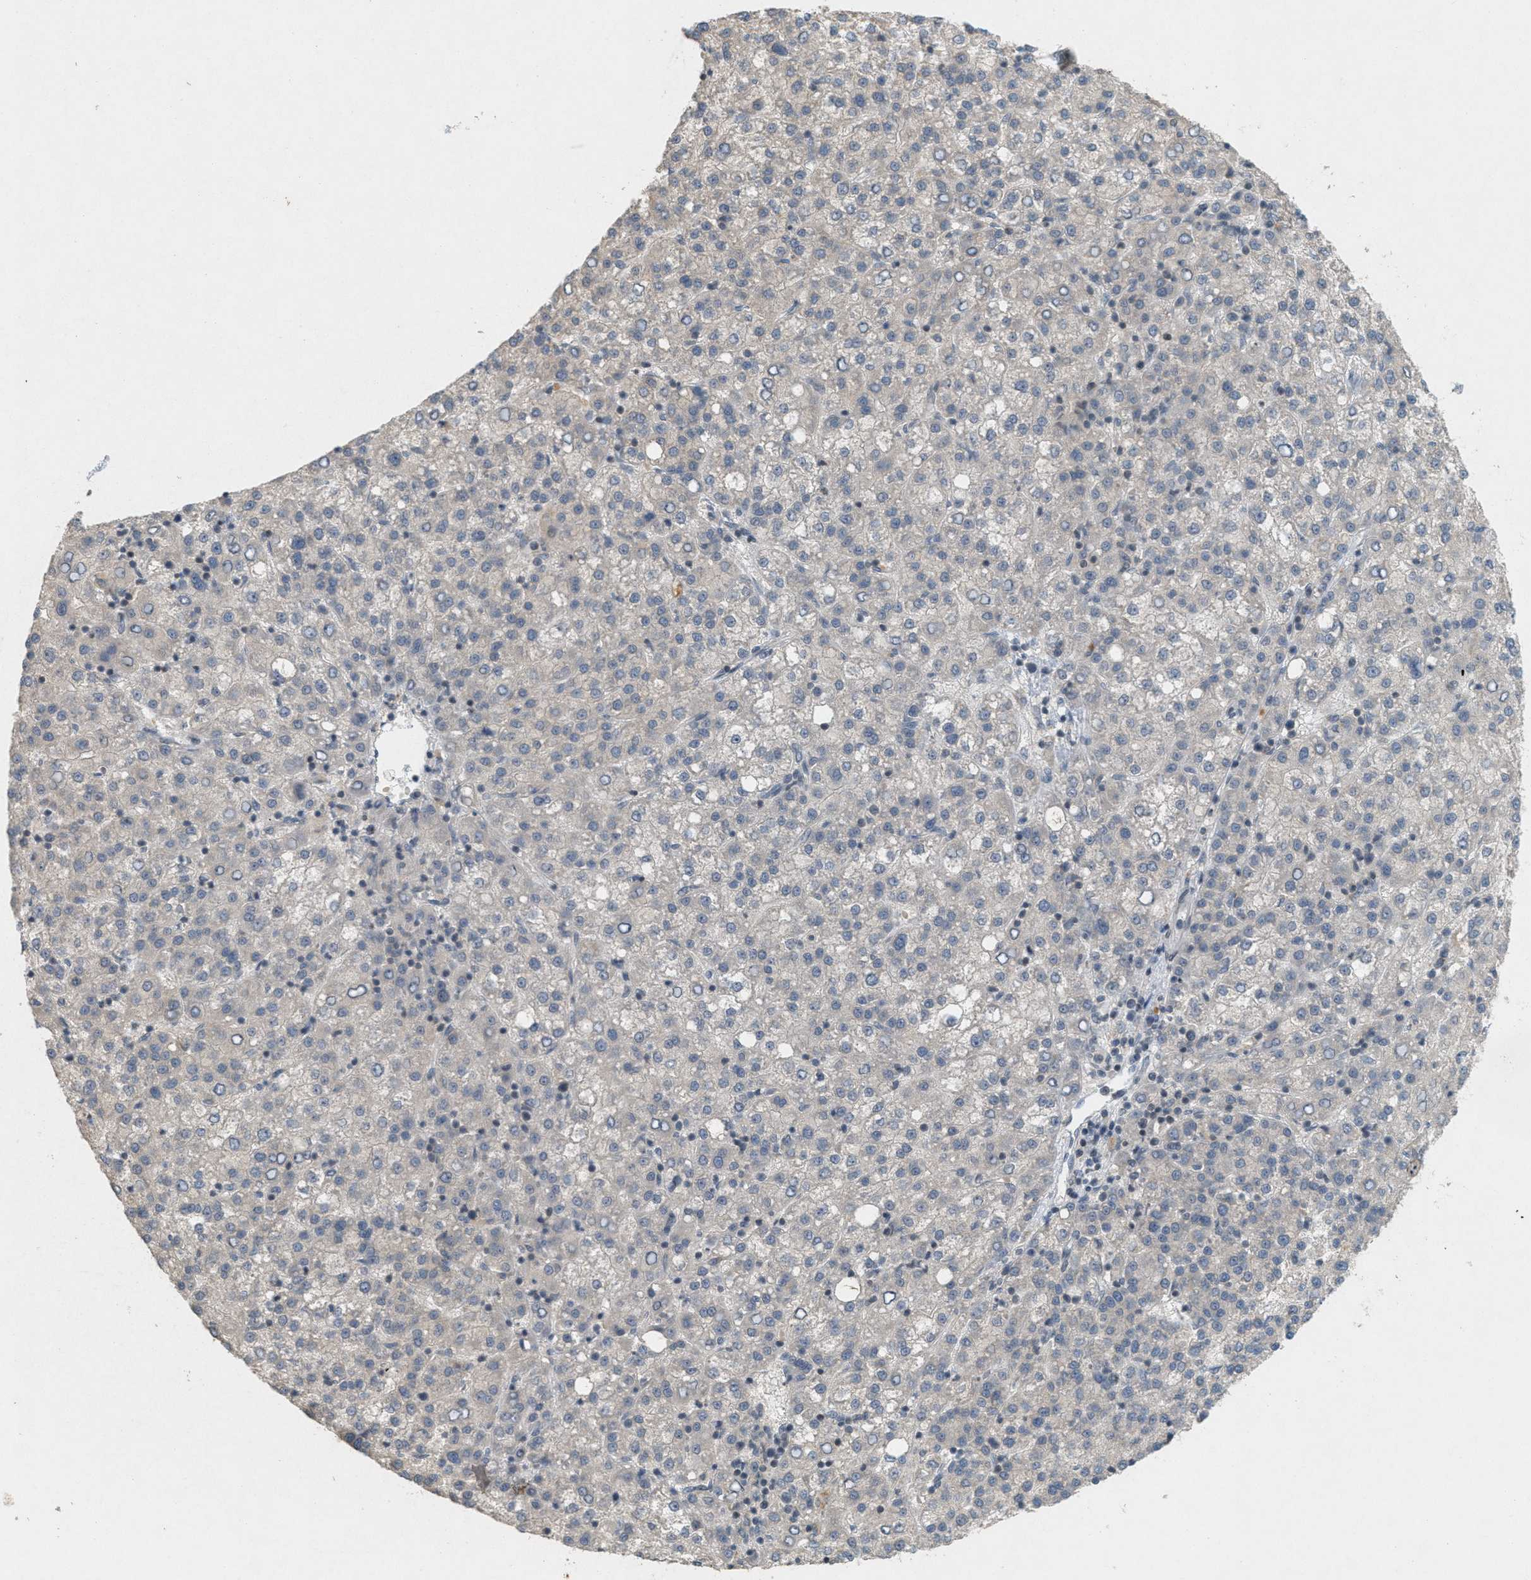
{"staining": {"intensity": "negative", "quantity": "none", "location": "none"}, "tissue": "liver cancer", "cell_type": "Tumor cells", "image_type": "cancer", "snomed": [{"axis": "morphology", "description": "Carcinoma, Hepatocellular, NOS"}, {"axis": "topography", "description": "Liver"}], "caption": "The micrograph exhibits no staining of tumor cells in liver hepatocellular carcinoma.", "gene": "ABHD6", "patient": {"sex": "female", "age": 58}}